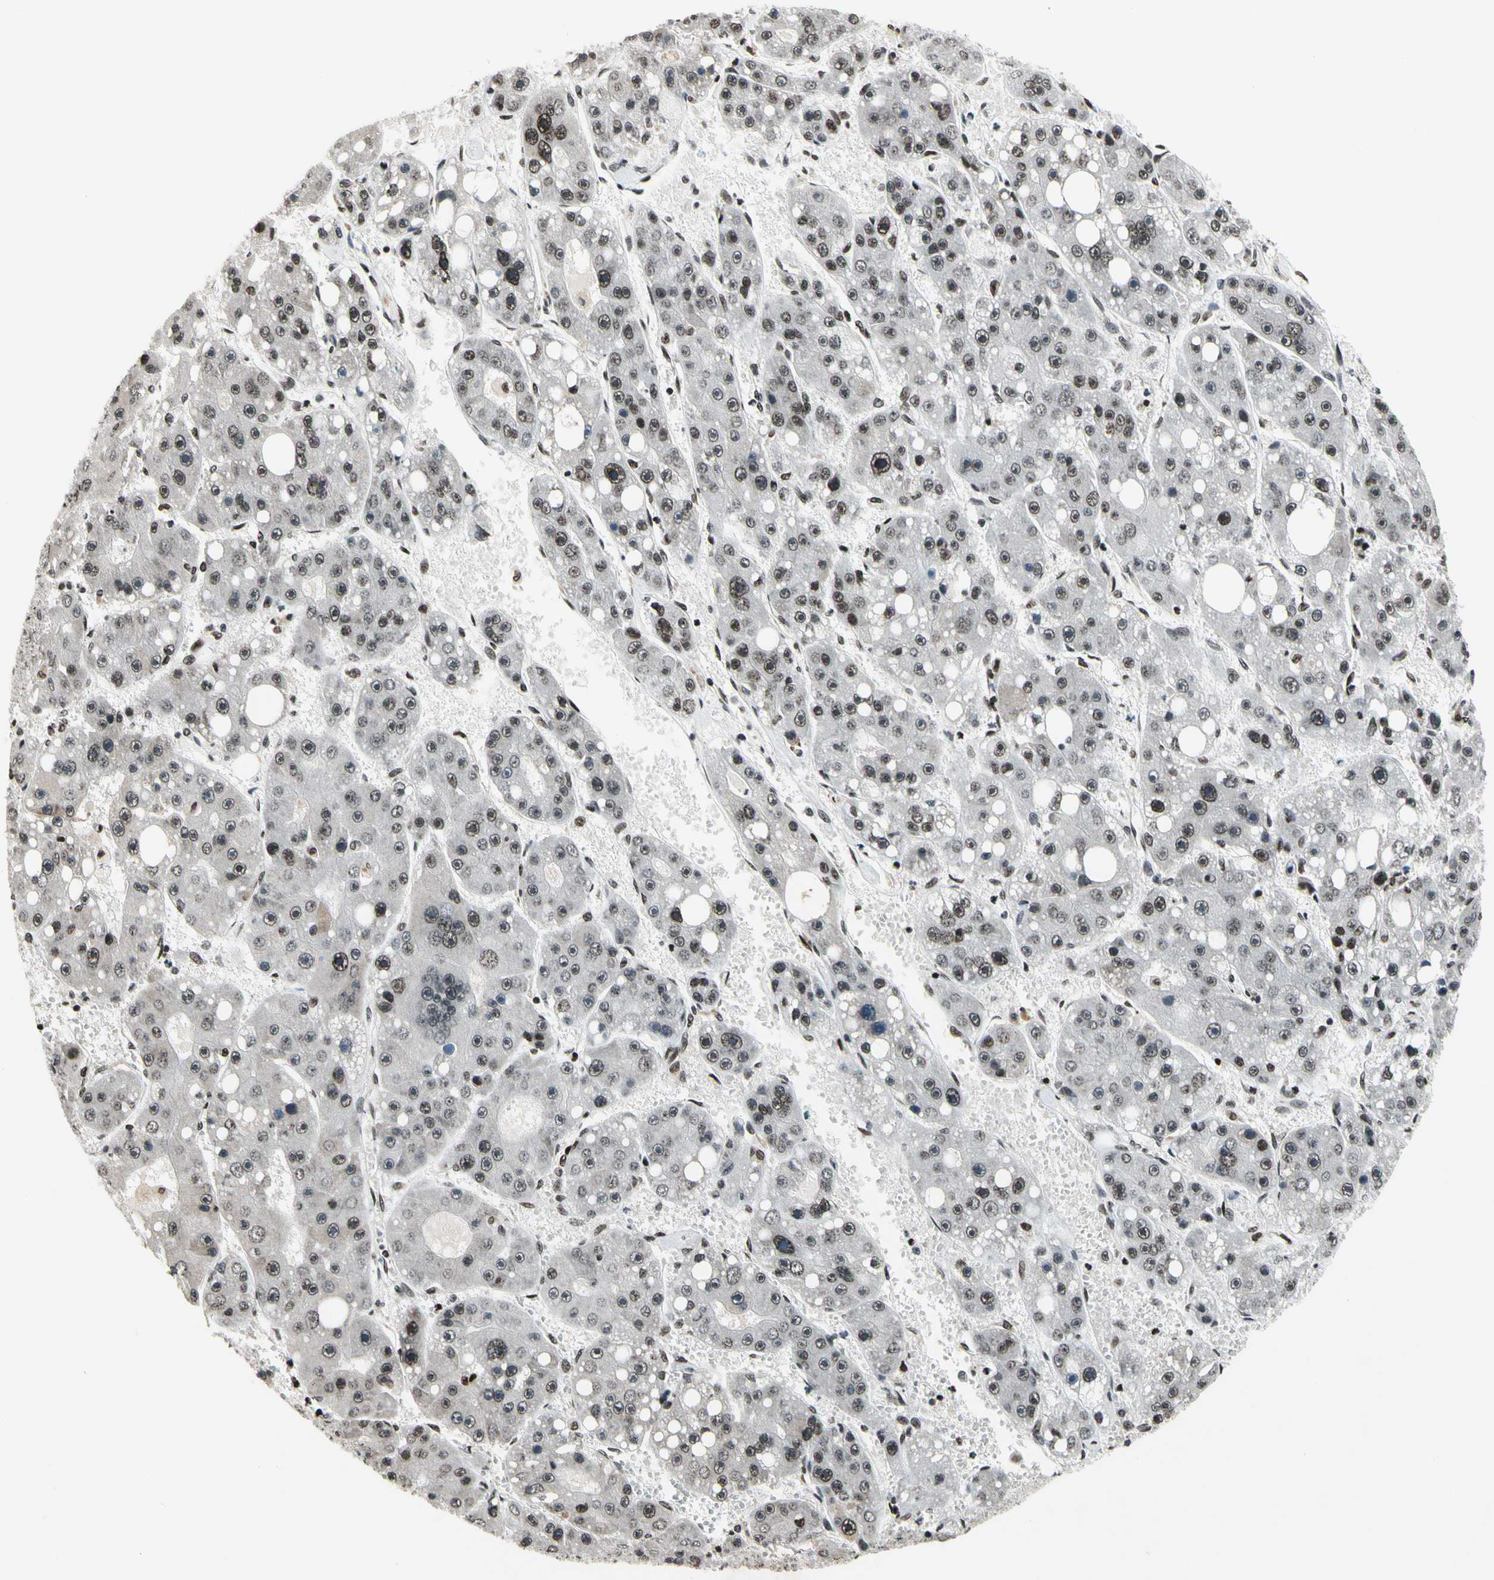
{"staining": {"intensity": "moderate", "quantity": "25%-75%", "location": "nuclear"}, "tissue": "liver cancer", "cell_type": "Tumor cells", "image_type": "cancer", "snomed": [{"axis": "morphology", "description": "Carcinoma, Hepatocellular, NOS"}, {"axis": "topography", "description": "Liver"}], "caption": "A high-resolution photomicrograph shows immunohistochemistry staining of hepatocellular carcinoma (liver), which demonstrates moderate nuclear positivity in about 25%-75% of tumor cells.", "gene": "RECQL", "patient": {"sex": "female", "age": 61}}